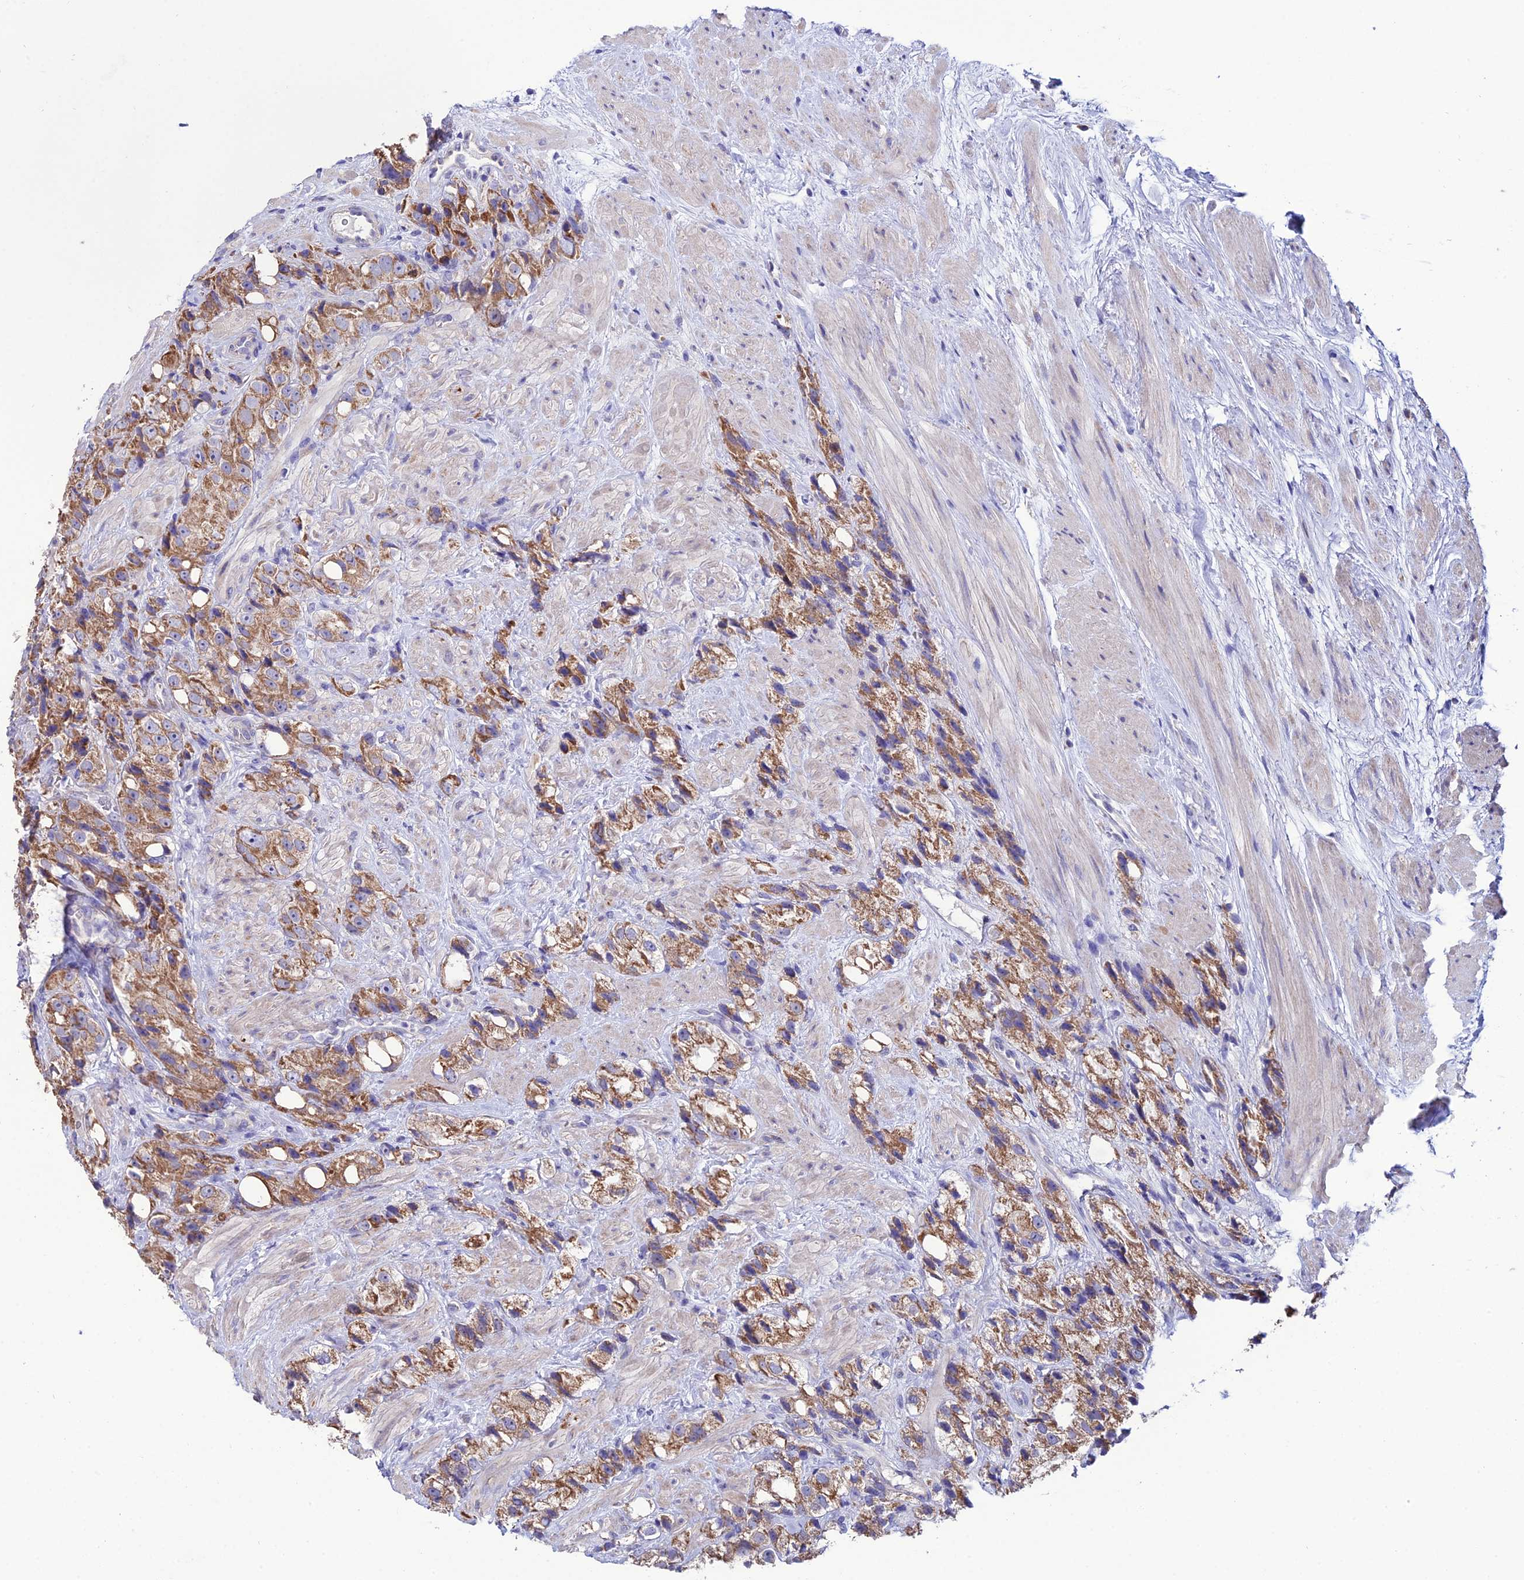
{"staining": {"intensity": "moderate", "quantity": ">75%", "location": "cytoplasmic/membranous"}, "tissue": "prostate cancer", "cell_type": "Tumor cells", "image_type": "cancer", "snomed": [{"axis": "morphology", "description": "Adenocarcinoma, NOS"}, {"axis": "topography", "description": "Prostate"}], "caption": "IHC image of neoplastic tissue: prostate cancer stained using immunohistochemistry exhibits medium levels of moderate protein expression localized specifically in the cytoplasmic/membranous of tumor cells, appearing as a cytoplasmic/membranous brown color.", "gene": "HOGA1", "patient": {"sex": "male", "age": 79}}